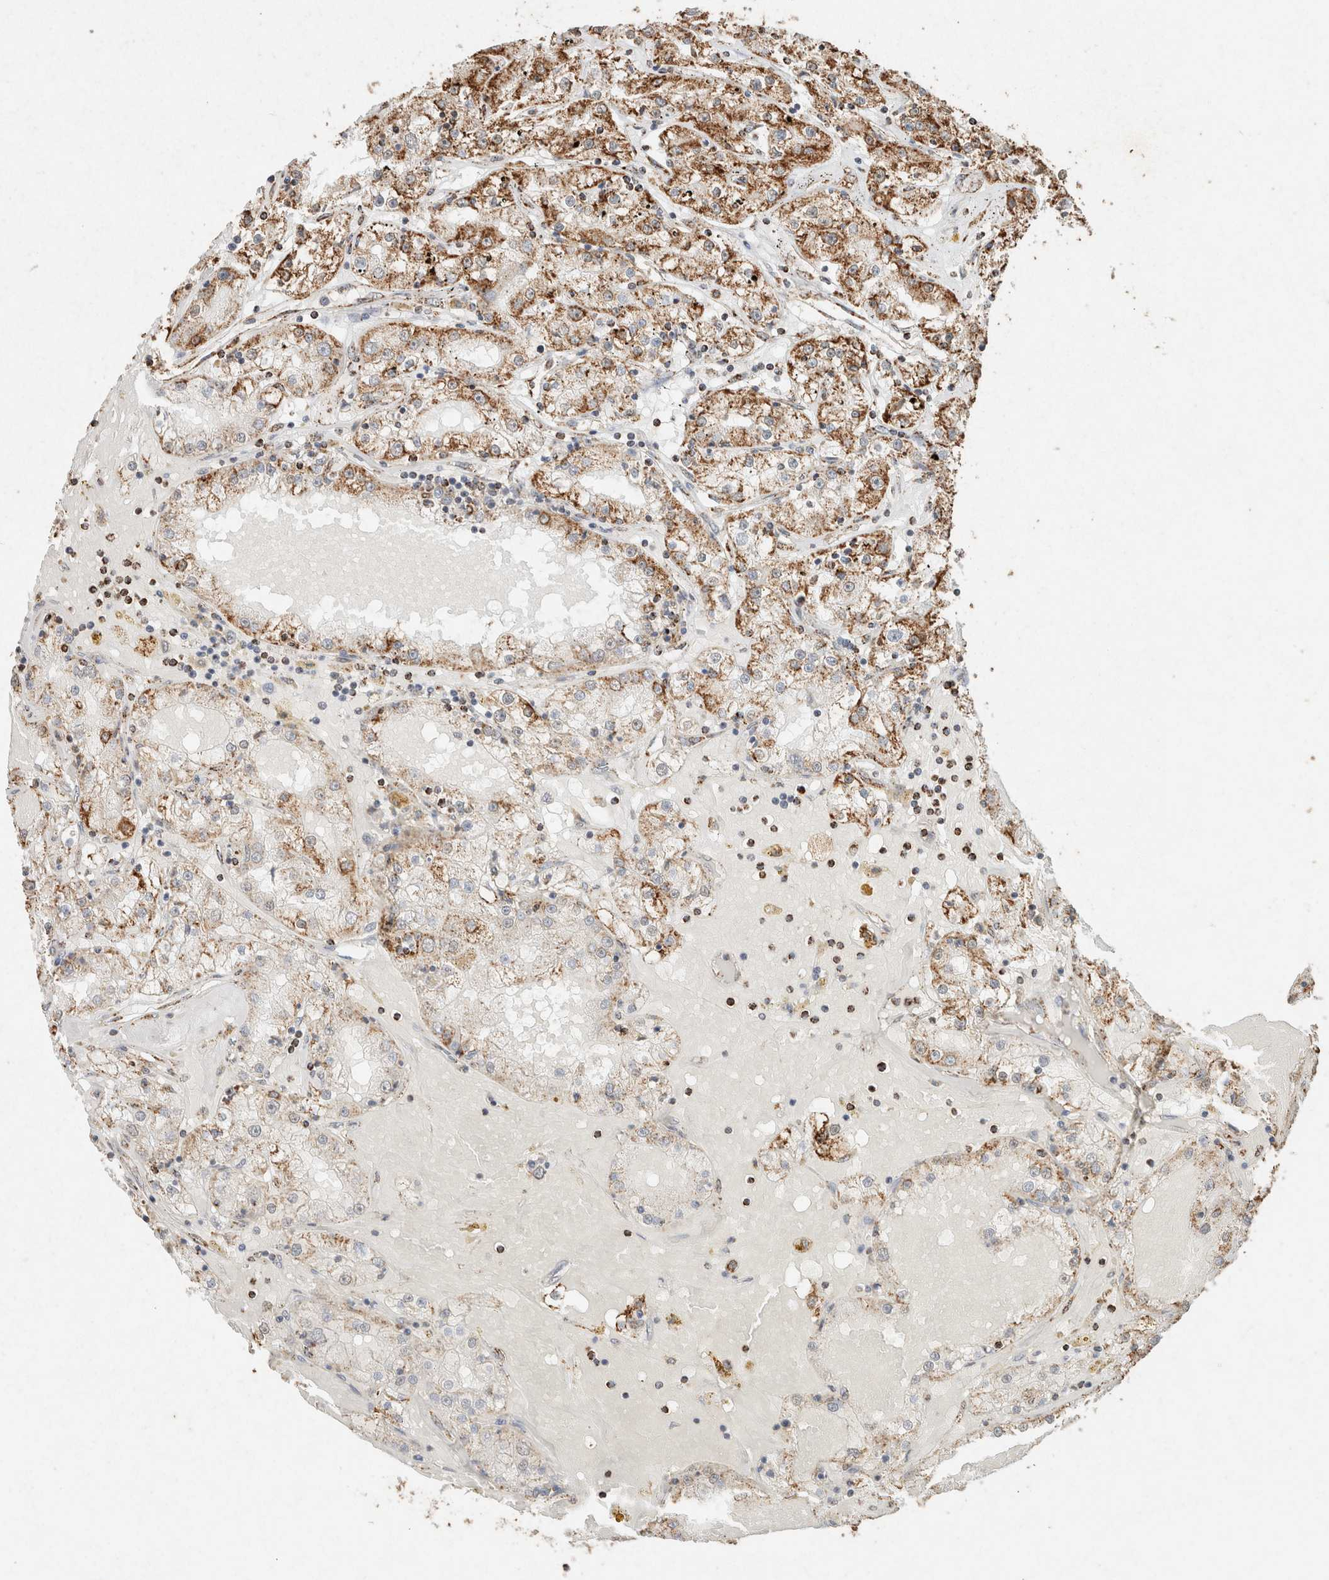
{"staining": {"intensity": "moderate", "quantity": ">75%", "location": "cytoplasmic/membranous"}, "tissue": "renal cancer", "cell_type": "Tumor cells", "image_type": "cancer", "snomed": [{"axis": "morphology", "description": "Adenocarcinoma, NOS"}, {"axis": "topography", "description": "Kidney"}], "caption": "Human renal cancer (adenocarcinoma) stained for a protein (brown) displays moderate cytoplasmic/membranous positive positivity in about >75% of tumor cells.", "gene": "SDC2", "patient": {"sex": "male", "age": 56}}